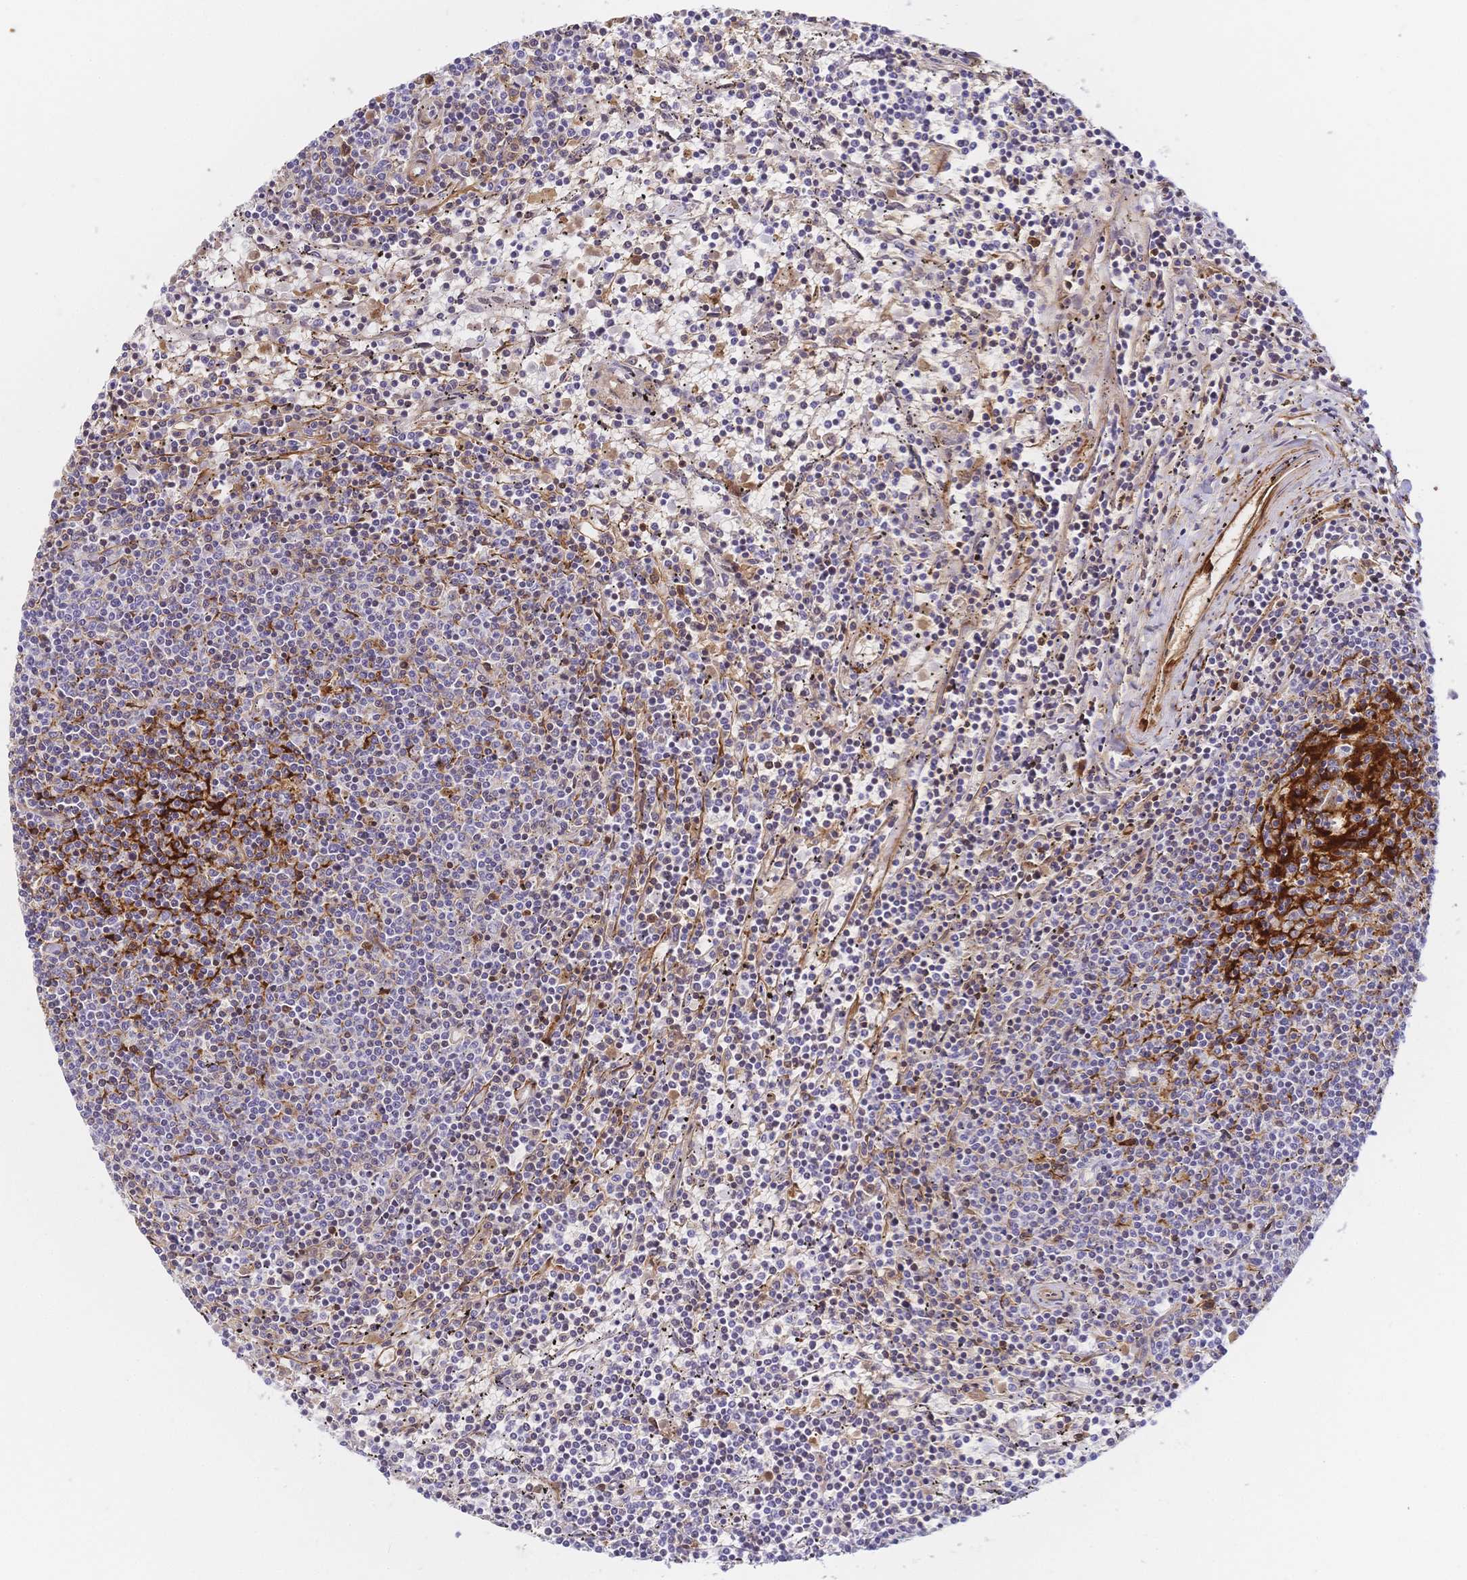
{"staining": {"intensity": "negative", "quantity": "none", "location": "none"}, "tissue": "lymphoma", "cell_type": "Tumor cells", "image_type": "cancer", "snomed": [{"axis": "morphology", "description": "Malignant lymphoma, non-Hodgkin's type, Low grade"}, {"axis": "topography", "description": "Spleen"}], "caption": "High magnification brightfield microscopy of lymphoma stained with DAB (brown) and counterstained with hematoxylin (blue): tumor cells show no significant positivity.", "gene": "CR2", "patient": {"sex": "female", "age": 50}}